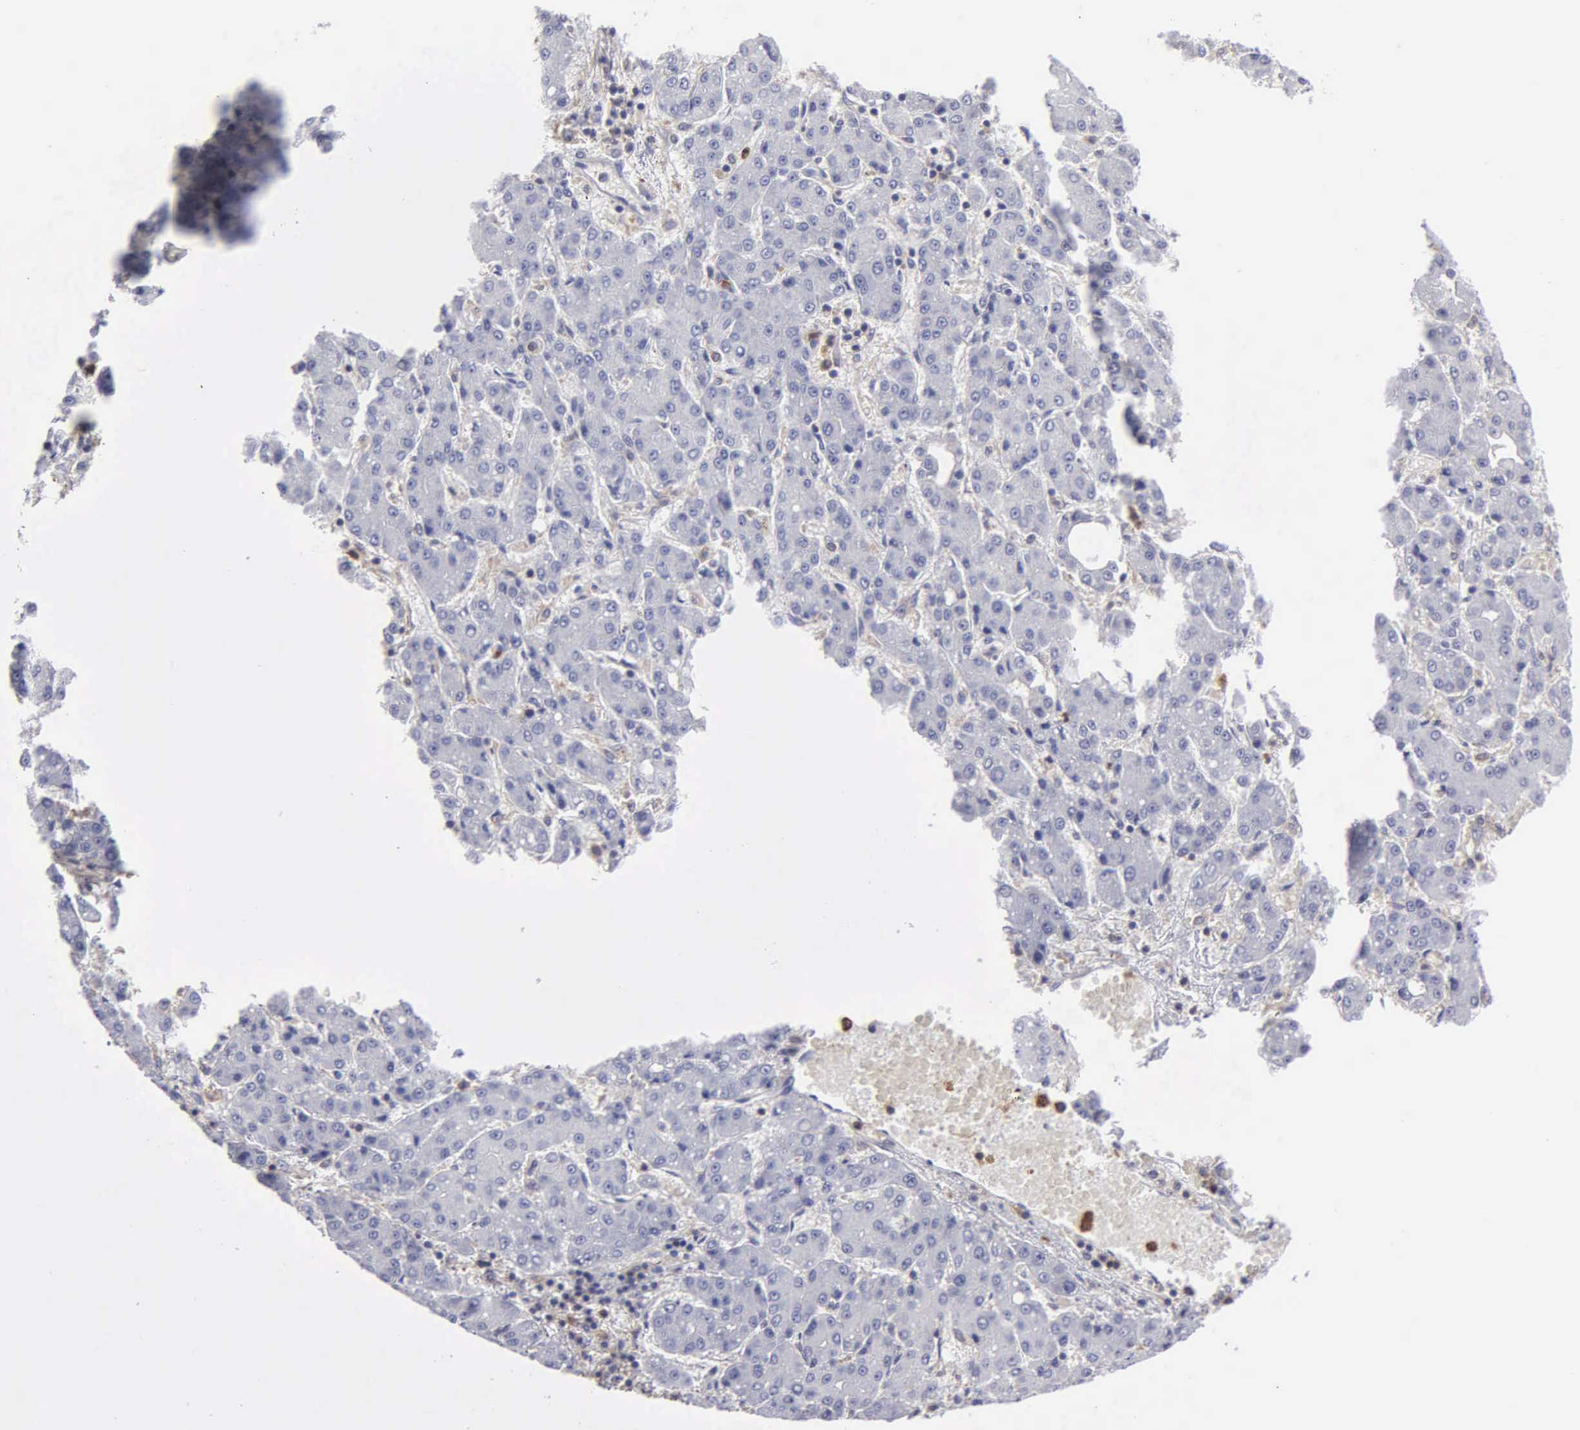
{"staining": {"intensity": "negative", "quantity": "none", "location": "none"}, "tissue": "liver cancer", "cell_type": "Tumor cells", "image_type": "cancer", "snomed": [{"axis": "morphology", "description": "Carcinoma, Hepatocellular, NOS"}, {"axis": "topography", "description": "Liver"}], "caption": "Tumor cells are negative for protein expression in human liver hepatocellular carcinoma. (Brightfield microscopy of DAB (3,3'-diaminobenzidine) IHC at high magnification).", "gene": "G6PD", "patient": {"sex": "male", "age": 69}}